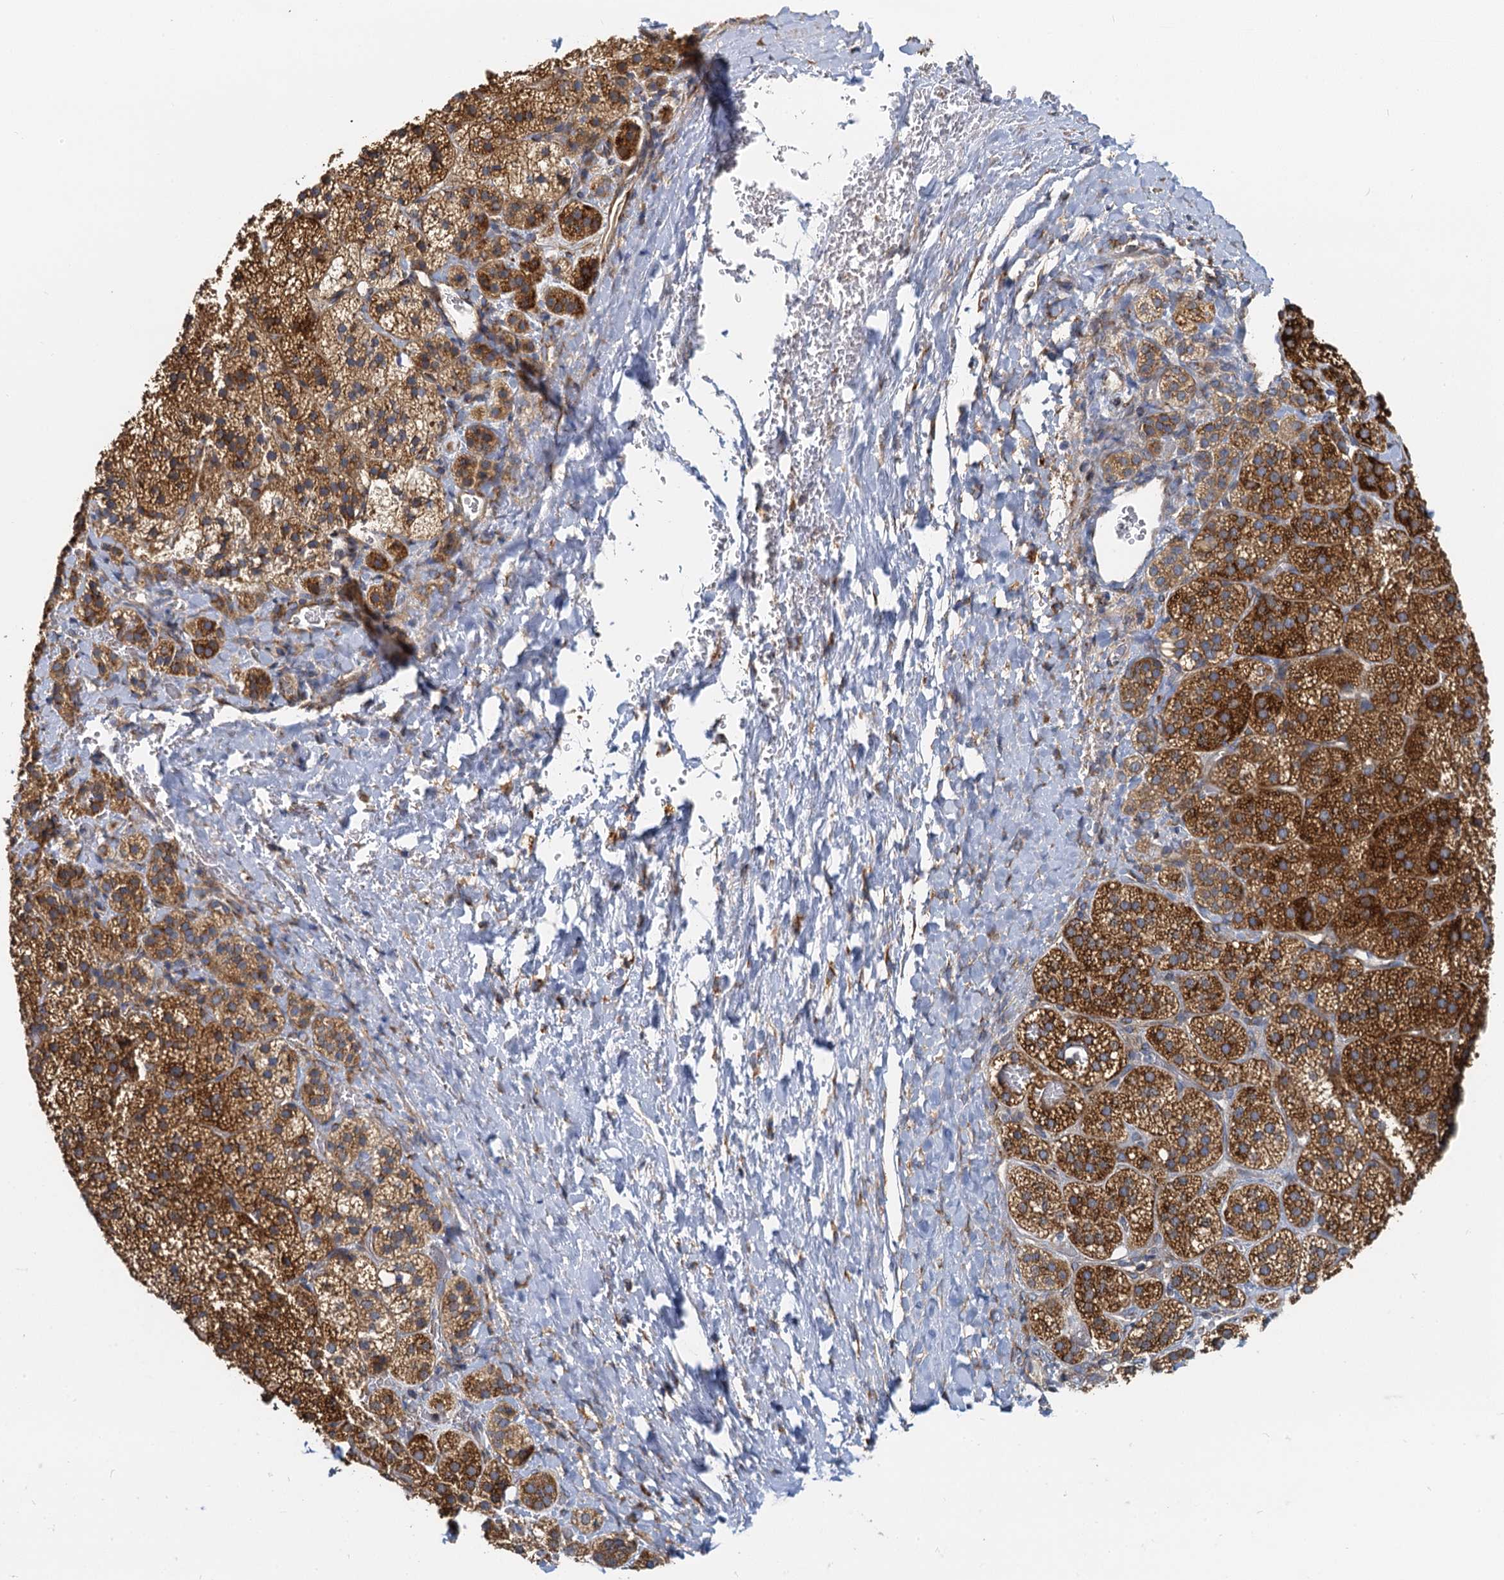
{"staining": {"intensity": "strong", "quantity": ">75%", "location": "cytoplasmic/membranous"}, "tissue": "adrenal gland", "cell_type": "Glandular cells", "image_type": "normal", "snomed": [{"axis": "morphology", "description": "Normal tissue, NOS"}, {"axis": "topography", "description": "Adrenal gland"}], "caption": "An immunohistochemistry image of normal tissue is shown. Protein staining in brown highlights strong cytoplasmic/membranous positivity in adrenal gland within glandular cells.", "gene": "NKAPD1", "patient": {"sex": "female", "age": 44}}